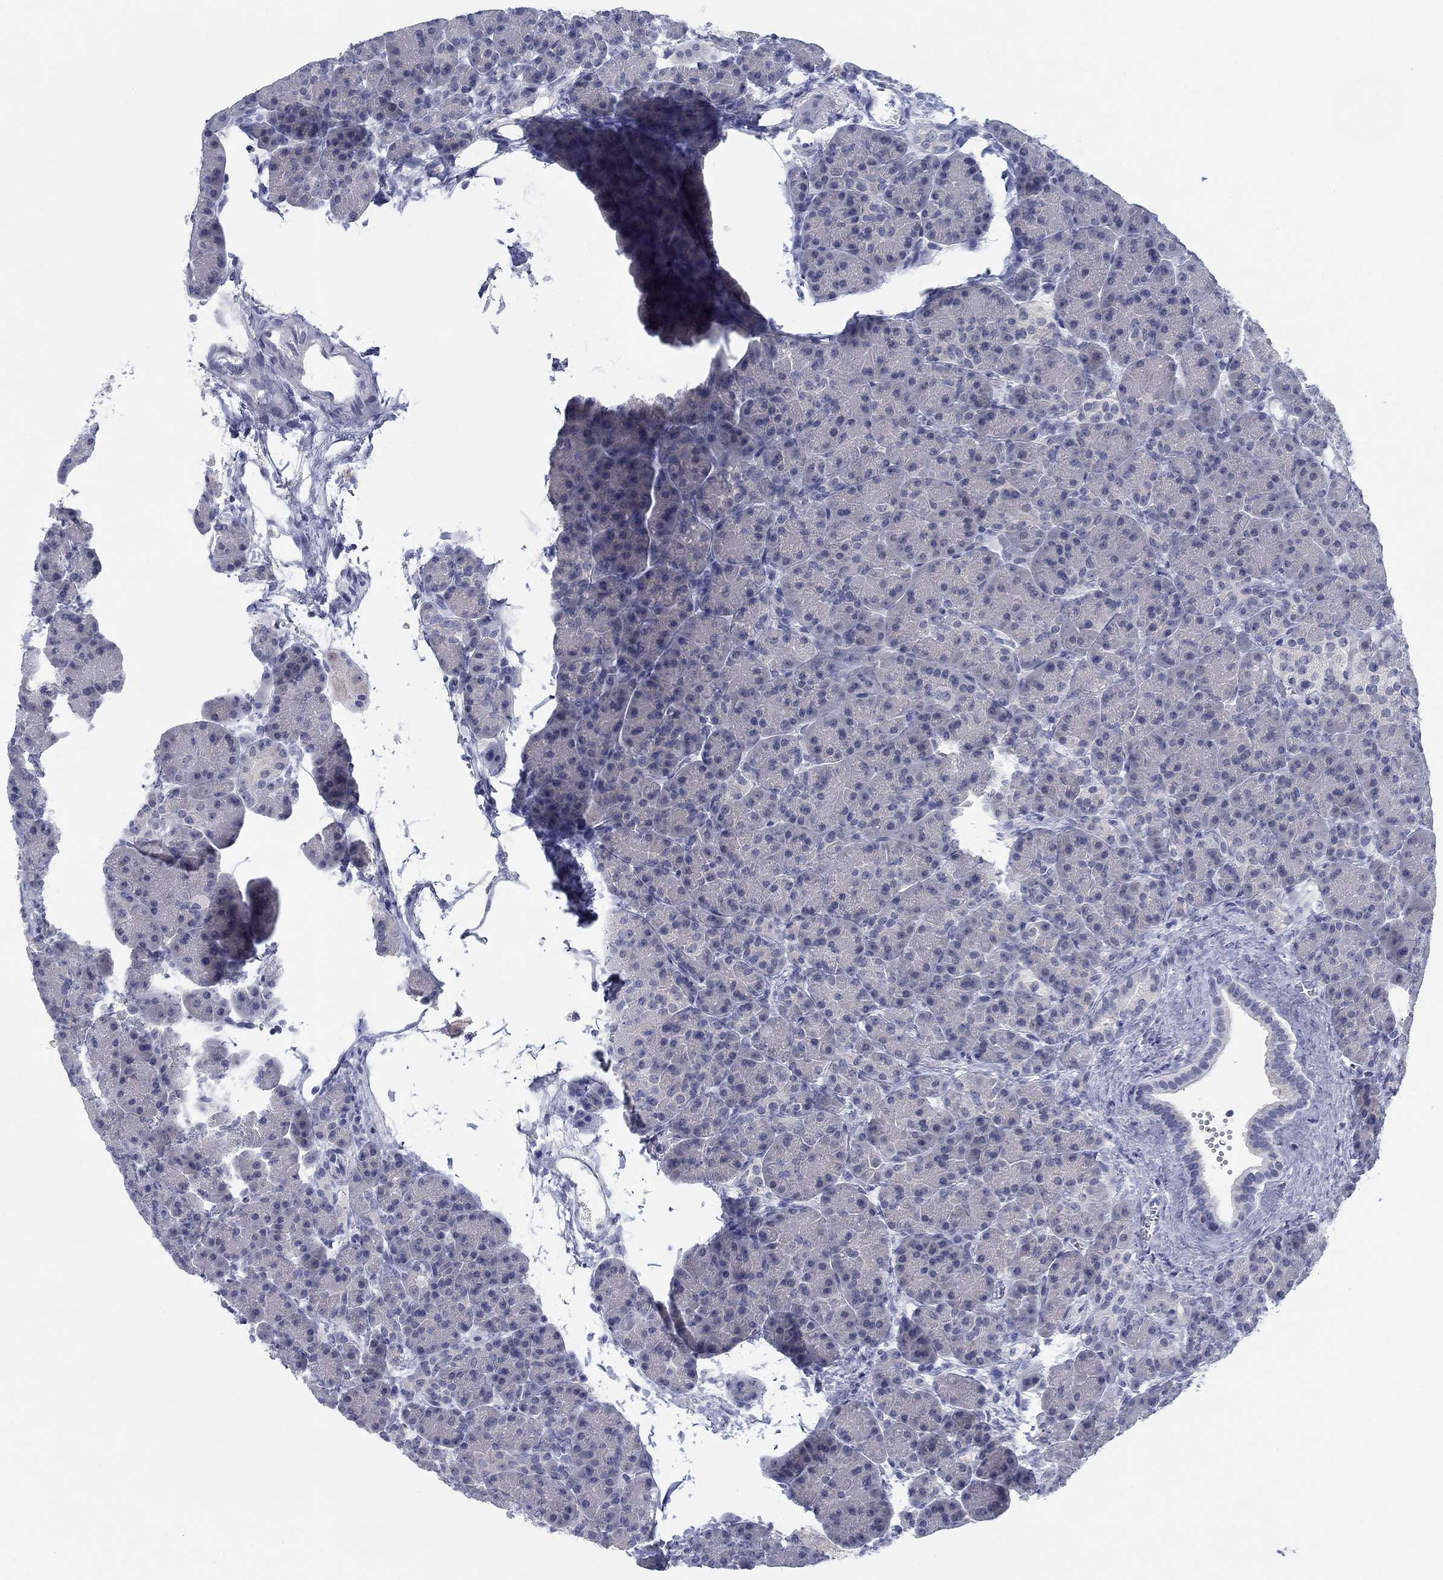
{"staining": {"intensity": "negative", "quantity": "none", "location": "none"}, "tissue": "pancreas", "cell_type": "Exocrine glandular cells", "image_type": "normal", "snomed": [{"axis": "morphology", "description": "Normal tissue, NOS"}, {"axis": "topography", "description": "Pancreas"}], "caption": "Exocrine glandular cells are negative for brown protein staining in unremarkable pancreas. The staining is performed using DAB (3,3'-diaminobenzidine) brown chromogen with nuclei counter-stained in using hematoxylin.", "gene": "DNAL1", "patient": {"sex": "female", "age": 63}}